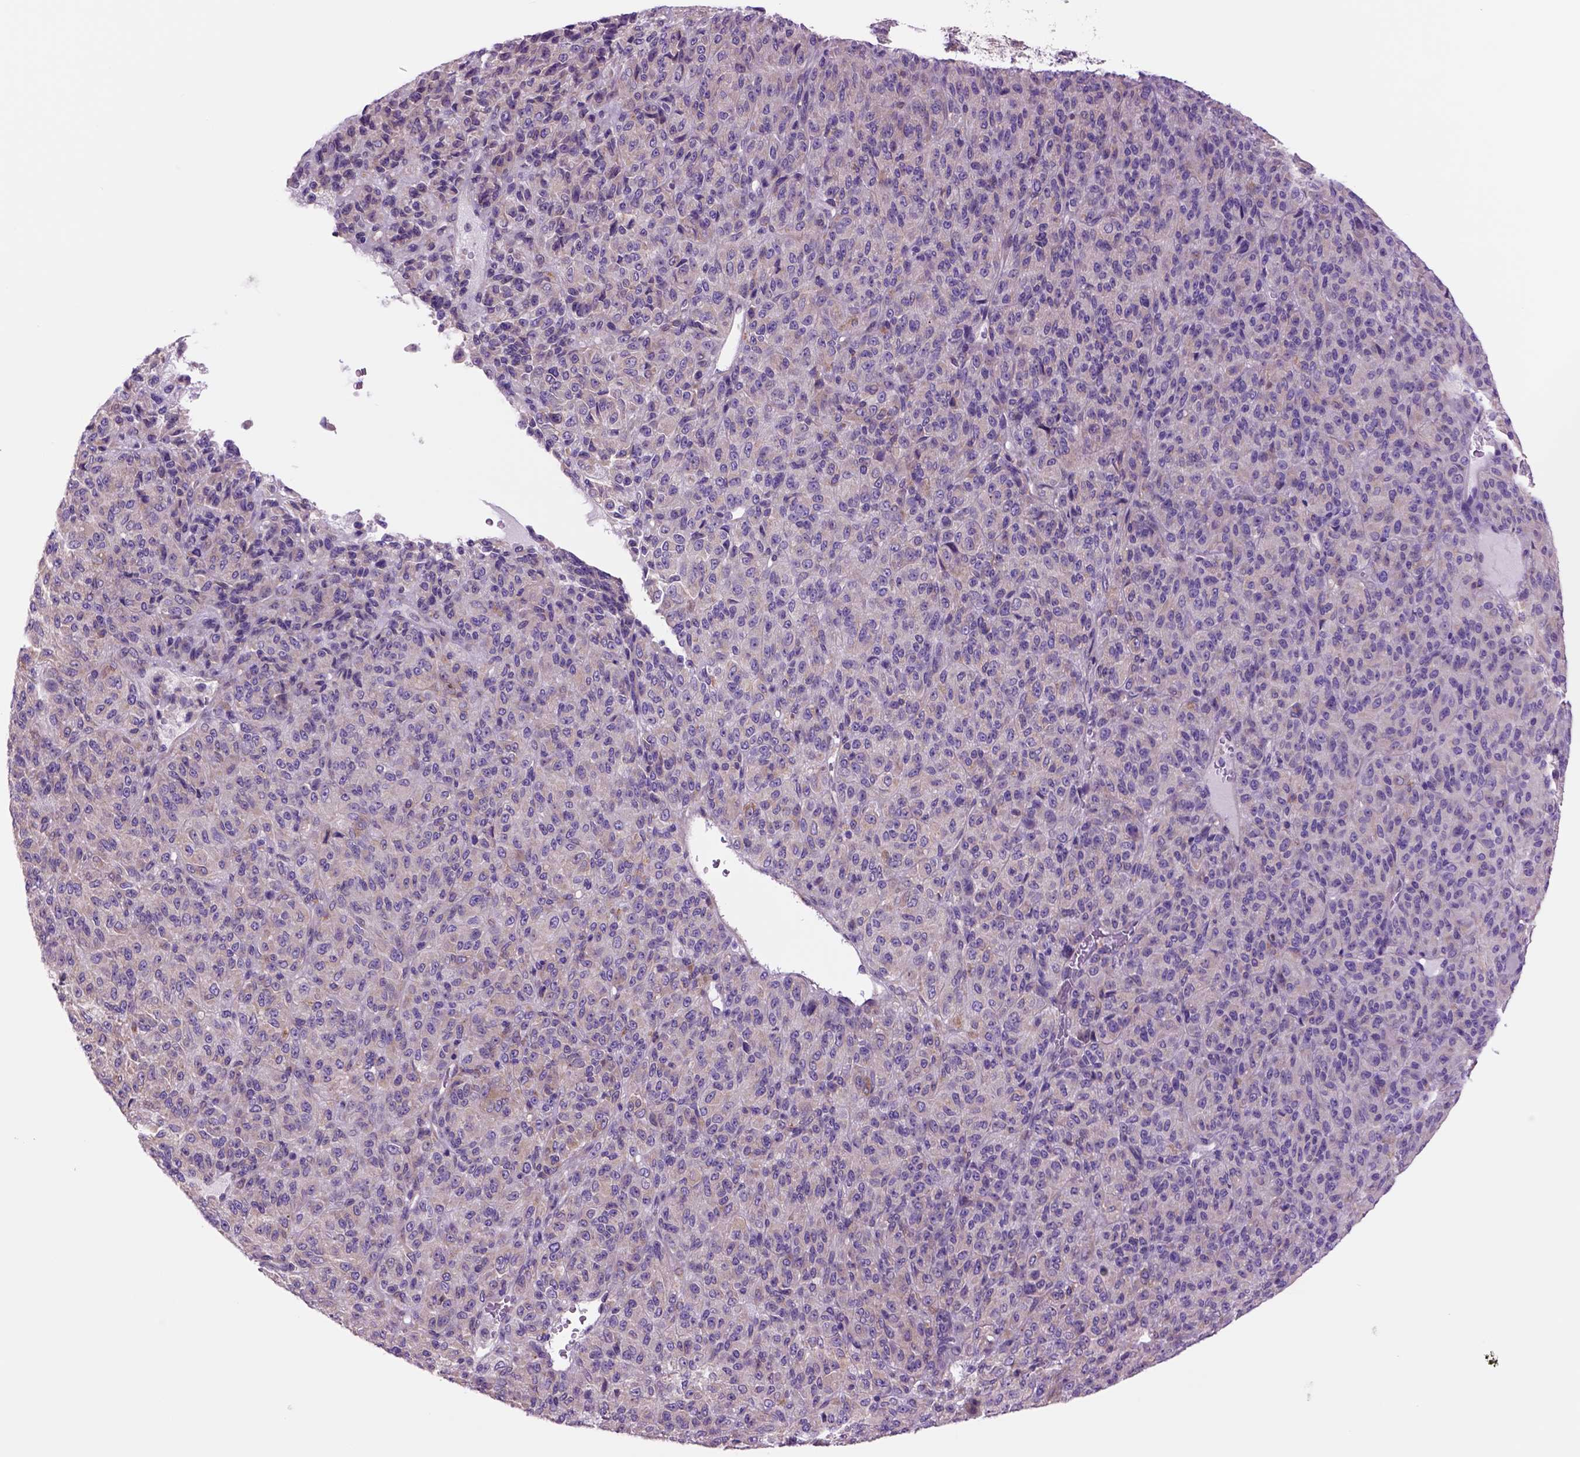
{"staining": {"intensity": "negative", "quantity": "none", "location": "none"}, "tissue": "melanoma", "cell_type": "Tumor cells", "image_type": "cancer", "snomed": [{"axis": "morphology", "description": "Malignant melanoma, Metastatic site"}, {"axis": "topography", "description": "Brain"}], "caption": "A micrograph of human malignant melanoma (metastatic site) is negative for staining in tumor cells.", "gene": "PIAS3", "patient": {"sex": "female", "age": 56}}